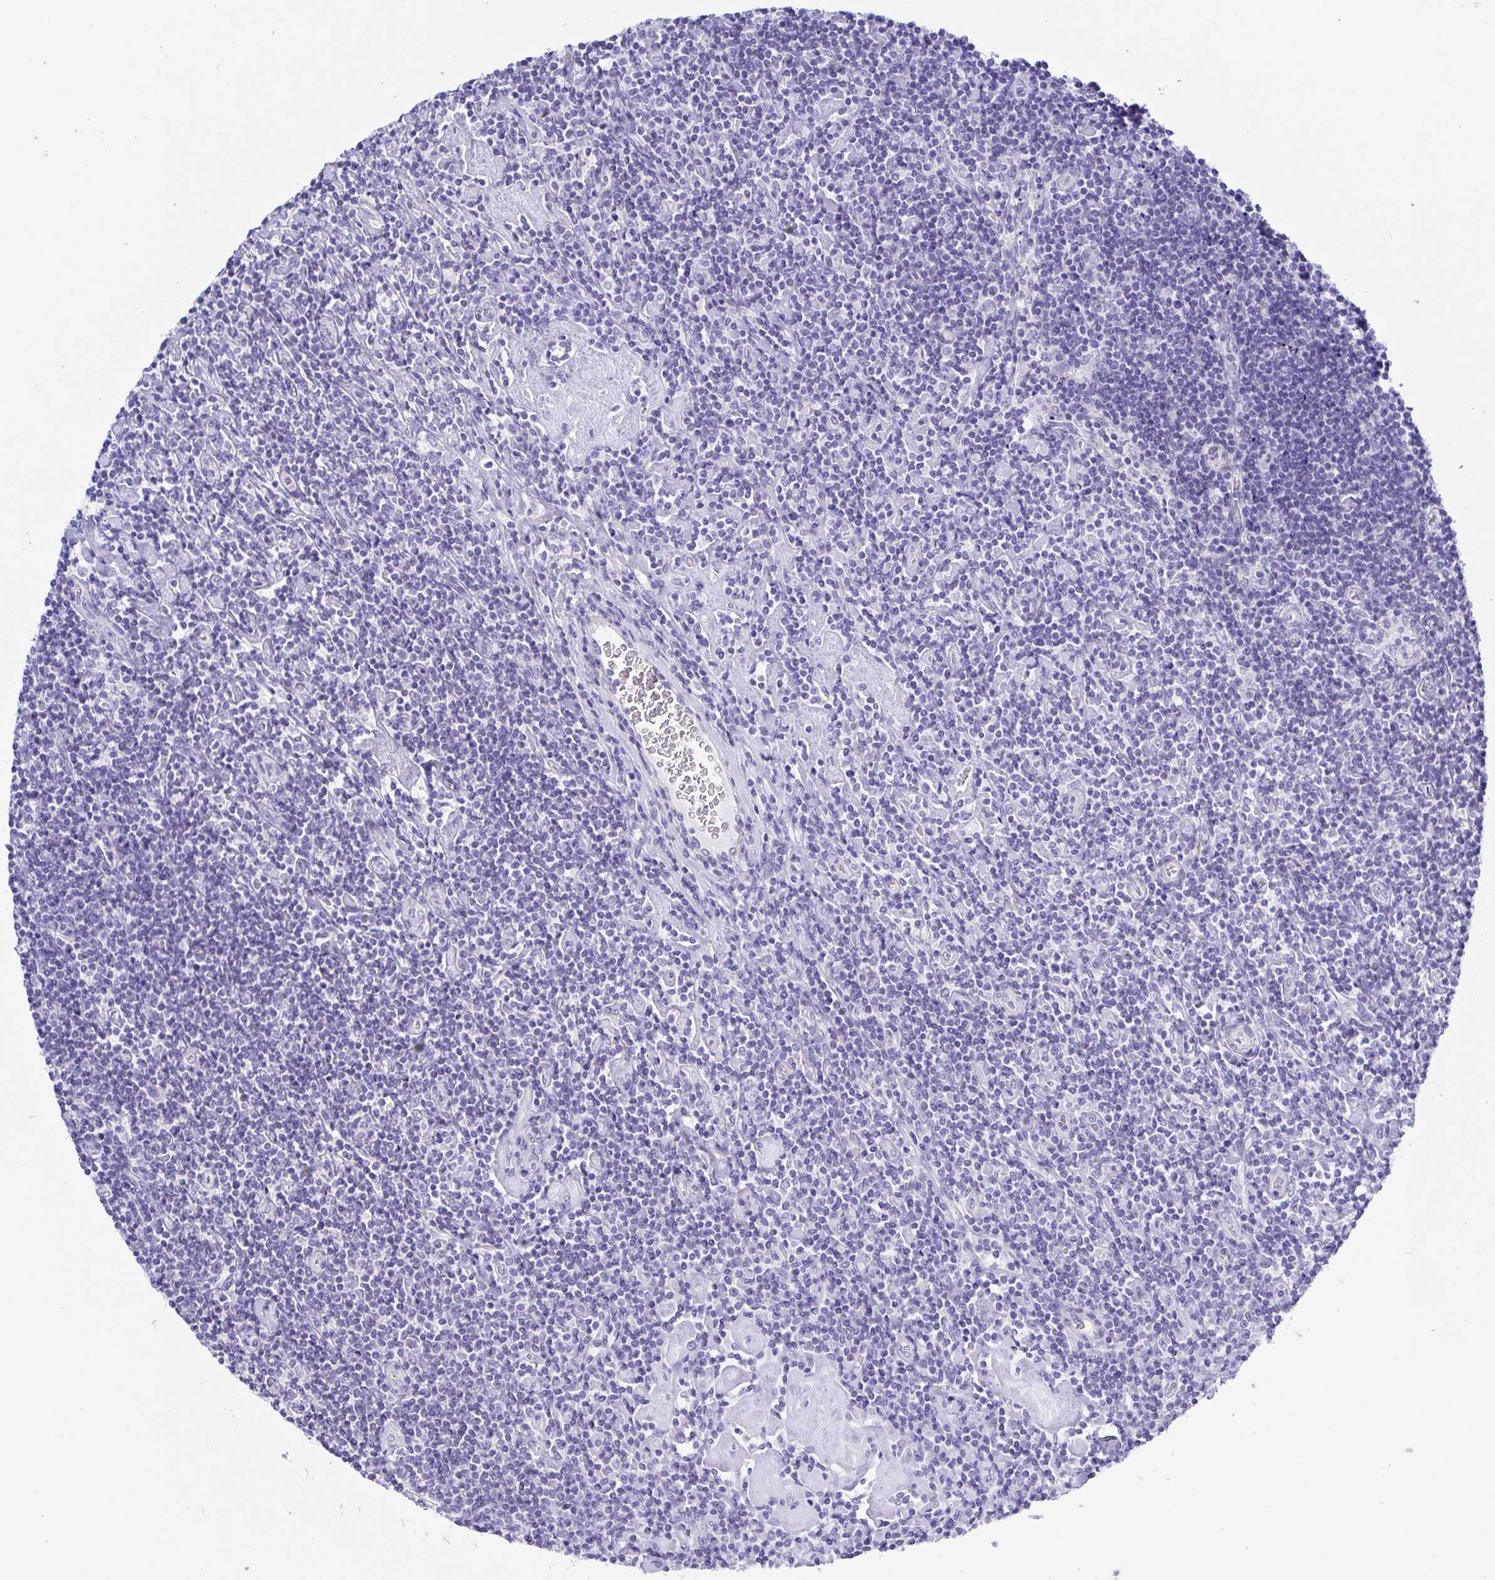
{"staining": {"intensity": "negative", "quantity": "none", "location": "none"}, "tissue": "lymphoma", "cell_type": "Tumor cells", "image_type": "cancer", "snomed": [{"axis": "morphology", "description": "Hodgkin's disease, NOS"}, {"axis": "topography", "description": "Lymph node"}], "caption": "Immunohistochemistry (IHC) histopathology image of neoplastic tissue: lymphoma stained with DAB displays no significant protein positivity in tumor cells. (Immunohistochemistry, brightfield microscopy, high magnification).", "gene": "MUCL3", "patient": {"sex": "male", "age": 40}}